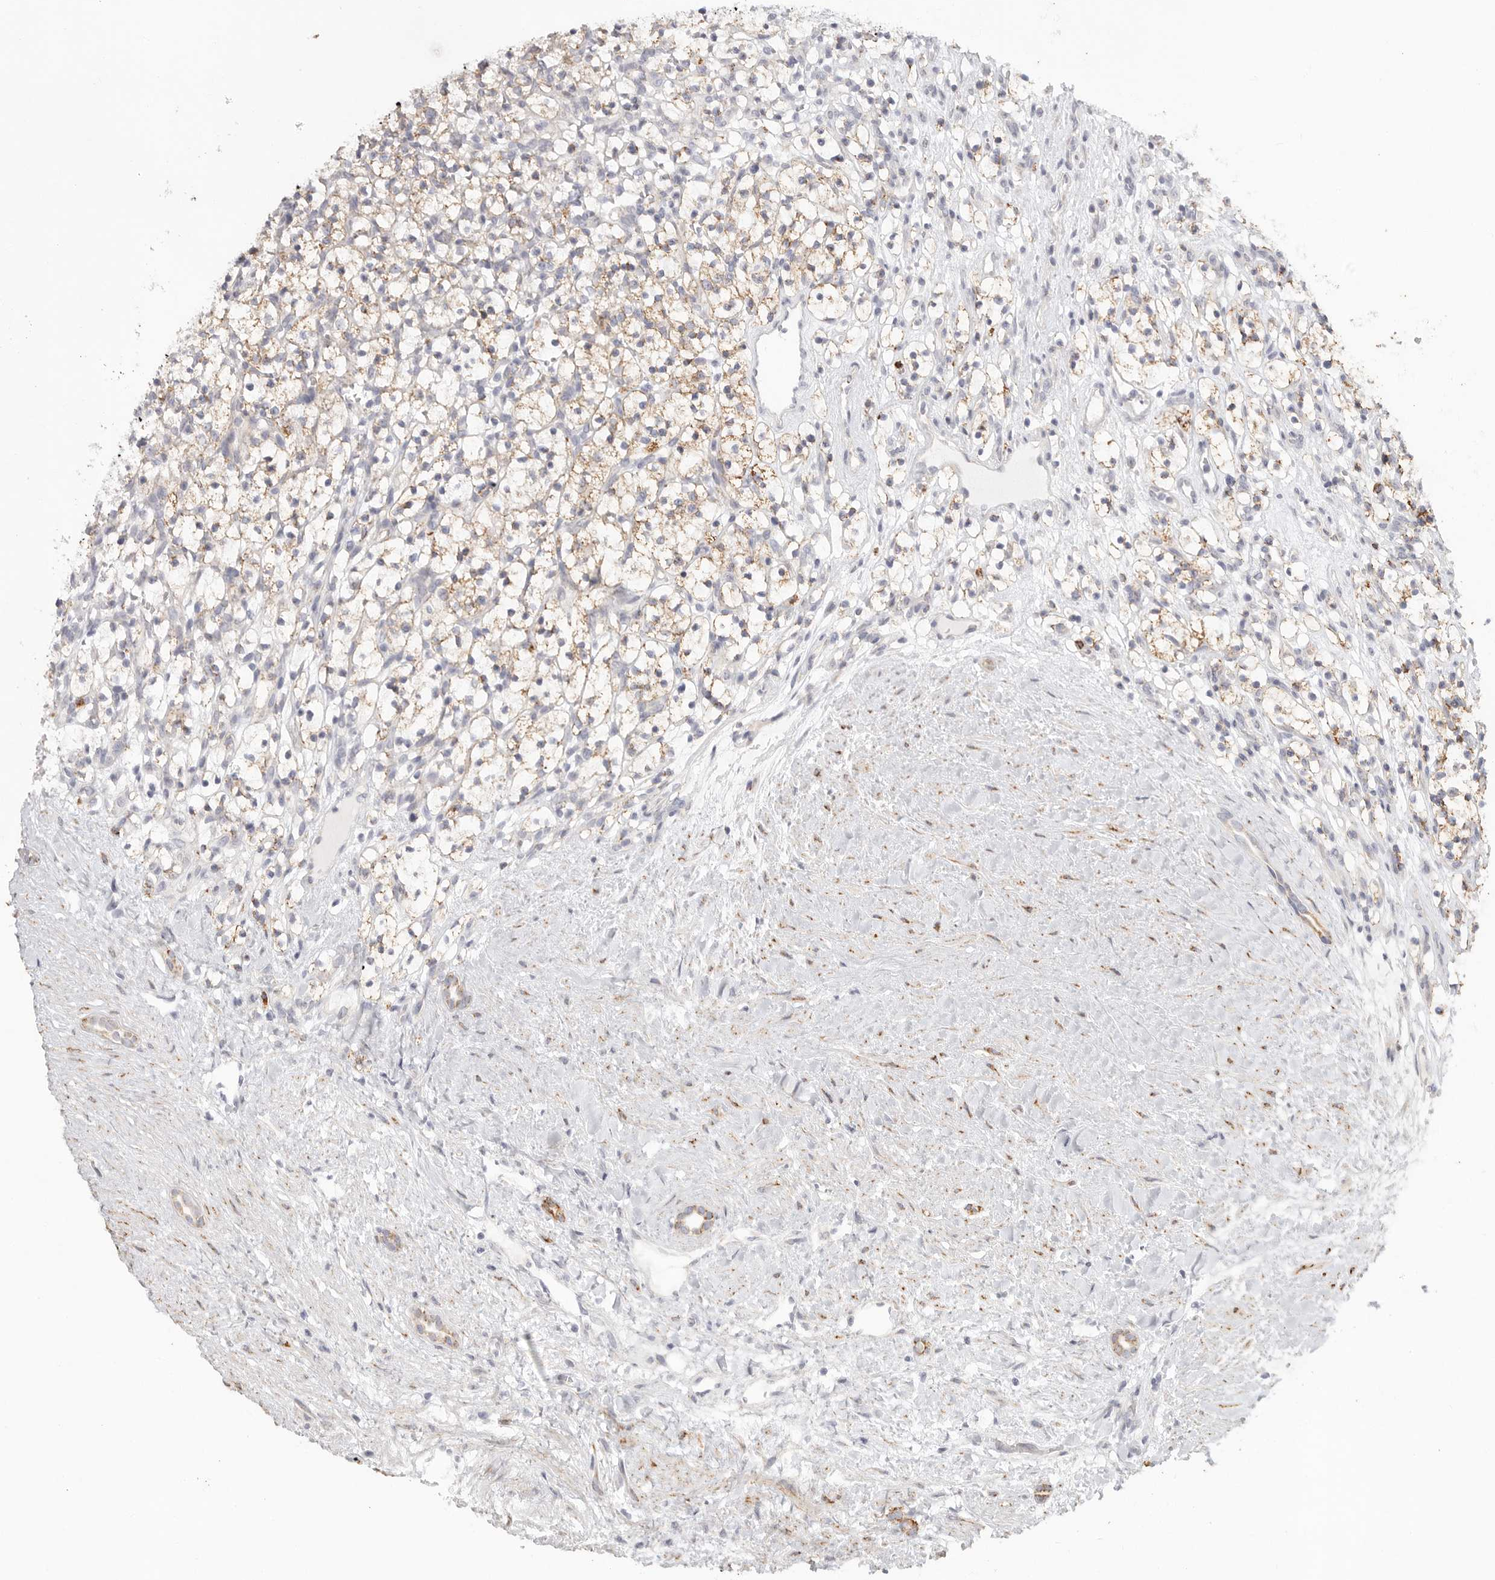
{"staining": {"intensity": "weak", "quantity": ">75%", "location": "cytoplasmic/membranous"}, "tissue": "renal cancer", "cell_type": "Tumor cells", "image_type": "cancer", "snomed": [{"axis": "morphology", "description": "Adenocarcinoma, NOS"}, {"axis": "topography", "description": "Kidney"}], "caption": "About >75% of tumor cells in renal cancer reveal weak cytoplasmic/membranous protein positivity as visualized by brown immunohistochemical staining.", "gene": "ELP3", "patient": {"sex": "female", "age": 57}}